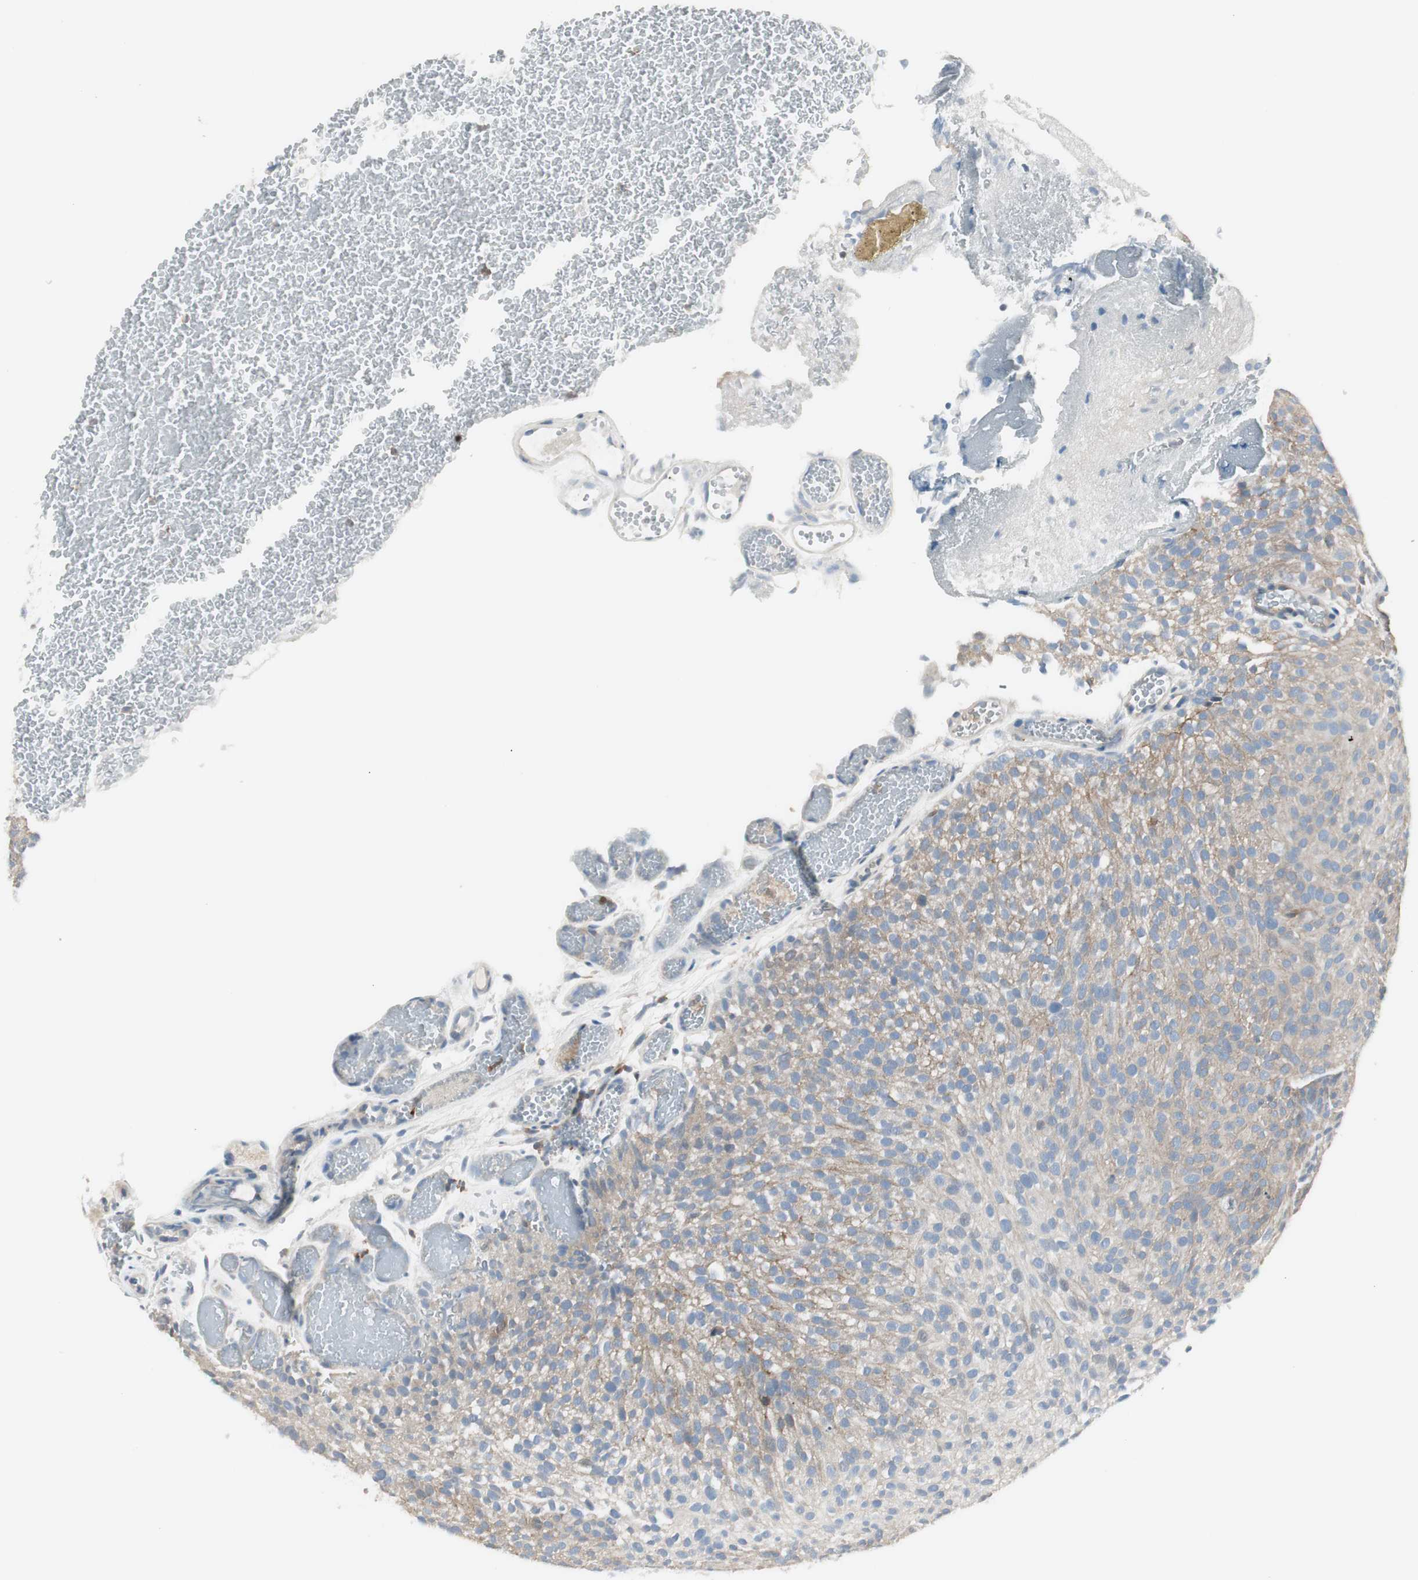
{"staining": {"intensity": "weak", "quantity": ">75%", "location": "cytoplasmic/membranous"}, "tissue": "urothelial cancer", "cell_type": "Tumor cells", "image_type": "cancer", "snomed": [{"axis": "morphology", "description": "Urothelial carcinoma, Low grade"}, {"axis": "topography", "description": "Urinary bladder"}], "caption": "Immunohistochemical staining of human urothelial cancer displays weak cytoplasmic/membranous protein expression in about >75% of tumor cells.", "gene": "SLC9A3R1", "patient": {"sex": "male", "age": 78}}